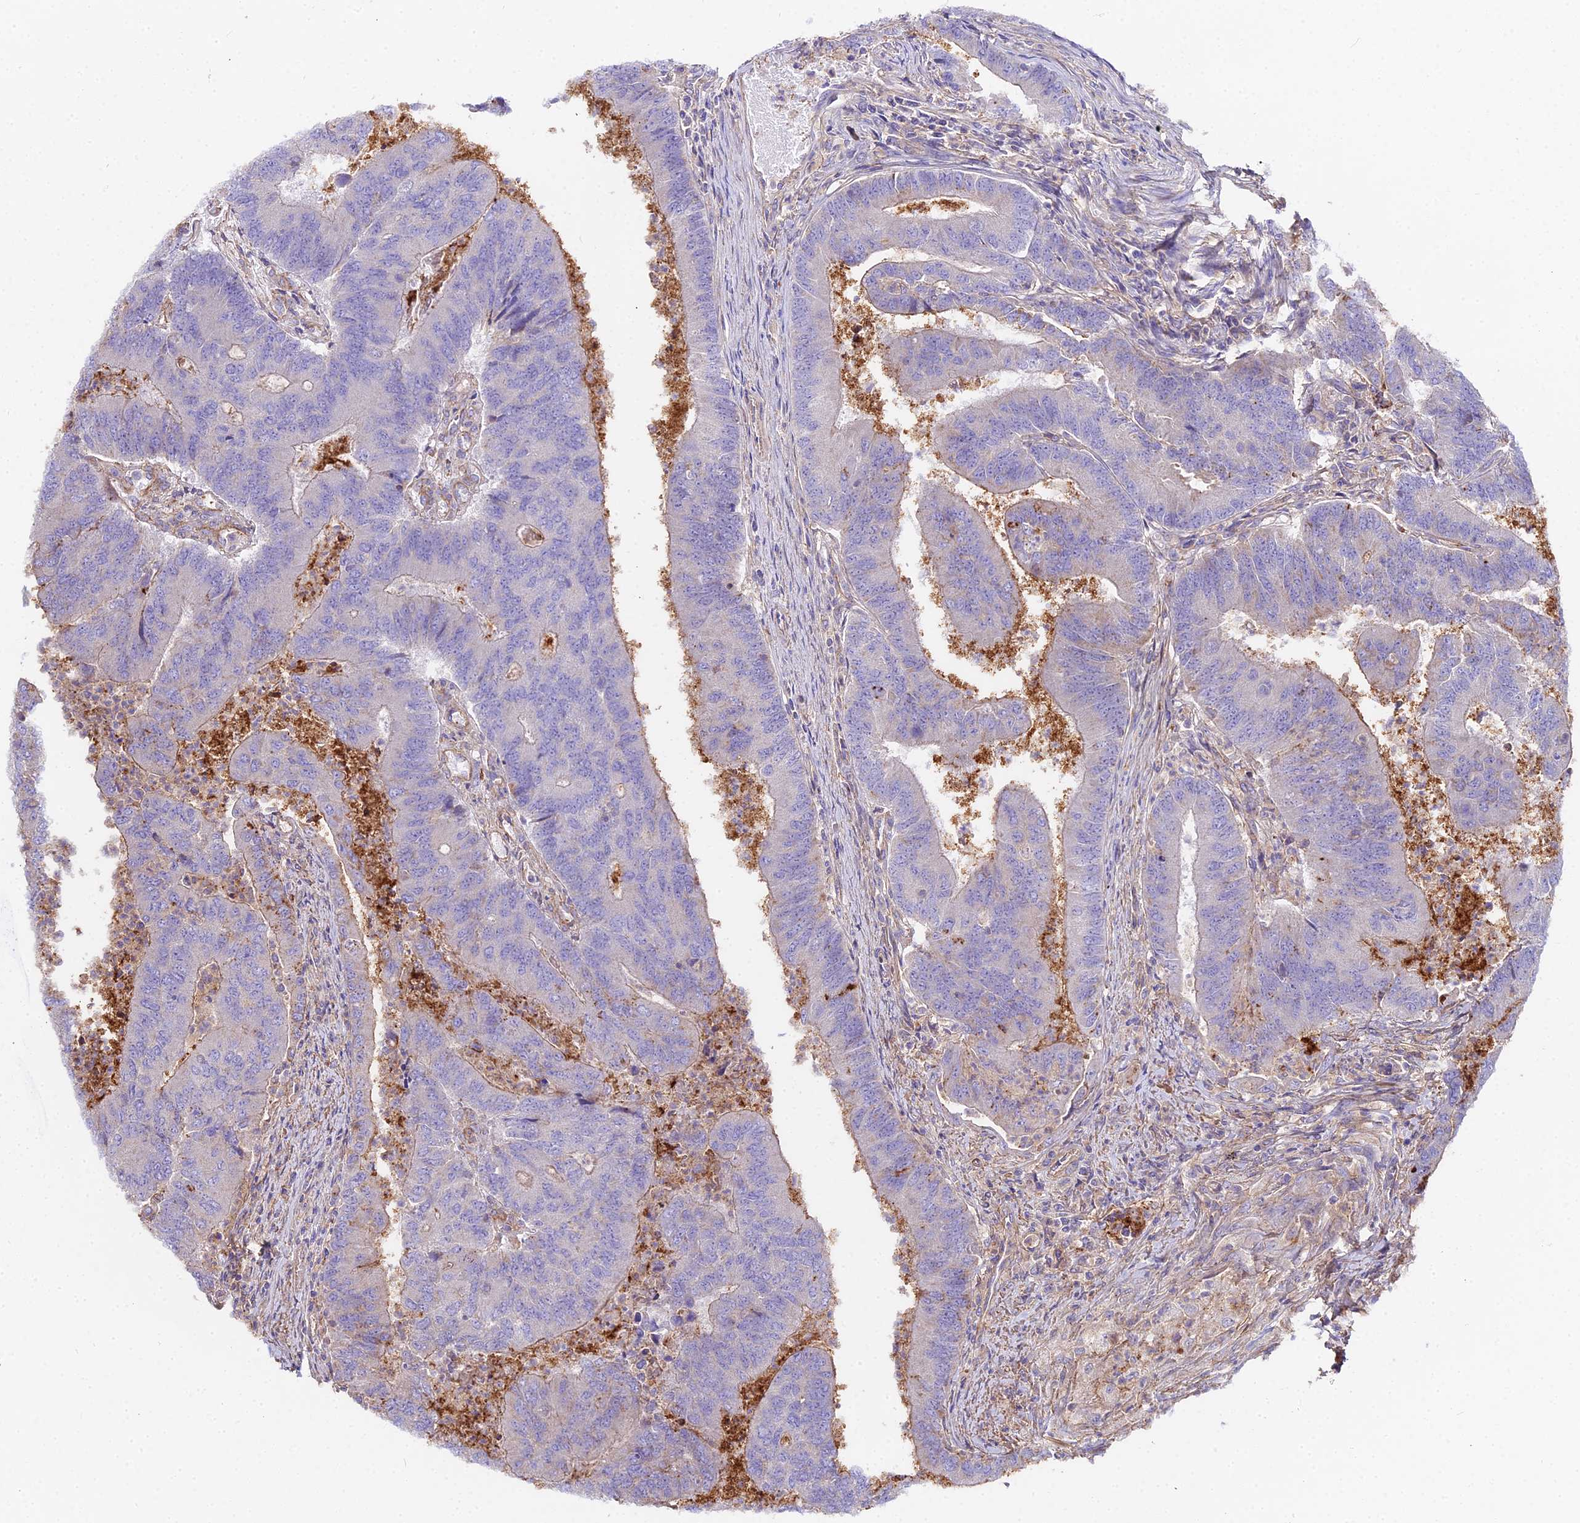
{"staining": {"intensity": "negative", "quantity": "none", "location": "none"}, "tissue": "colorectal cancer", "cell_type": "Tumor cells", "image_type": "cancer", "snomed": [{"axis": "morphology", "description": "Adenocarcinoma, NOS"}, {"axis": "topography", "description": "Colon"}], "caption": "DAB (3,3'-diaminobenzidine) immunohistochemical staining of colorectal cancer displays no significant expression in tumor cells.", "gene": "GLYAT", "patient": {"sex": "female", "age": 67}}